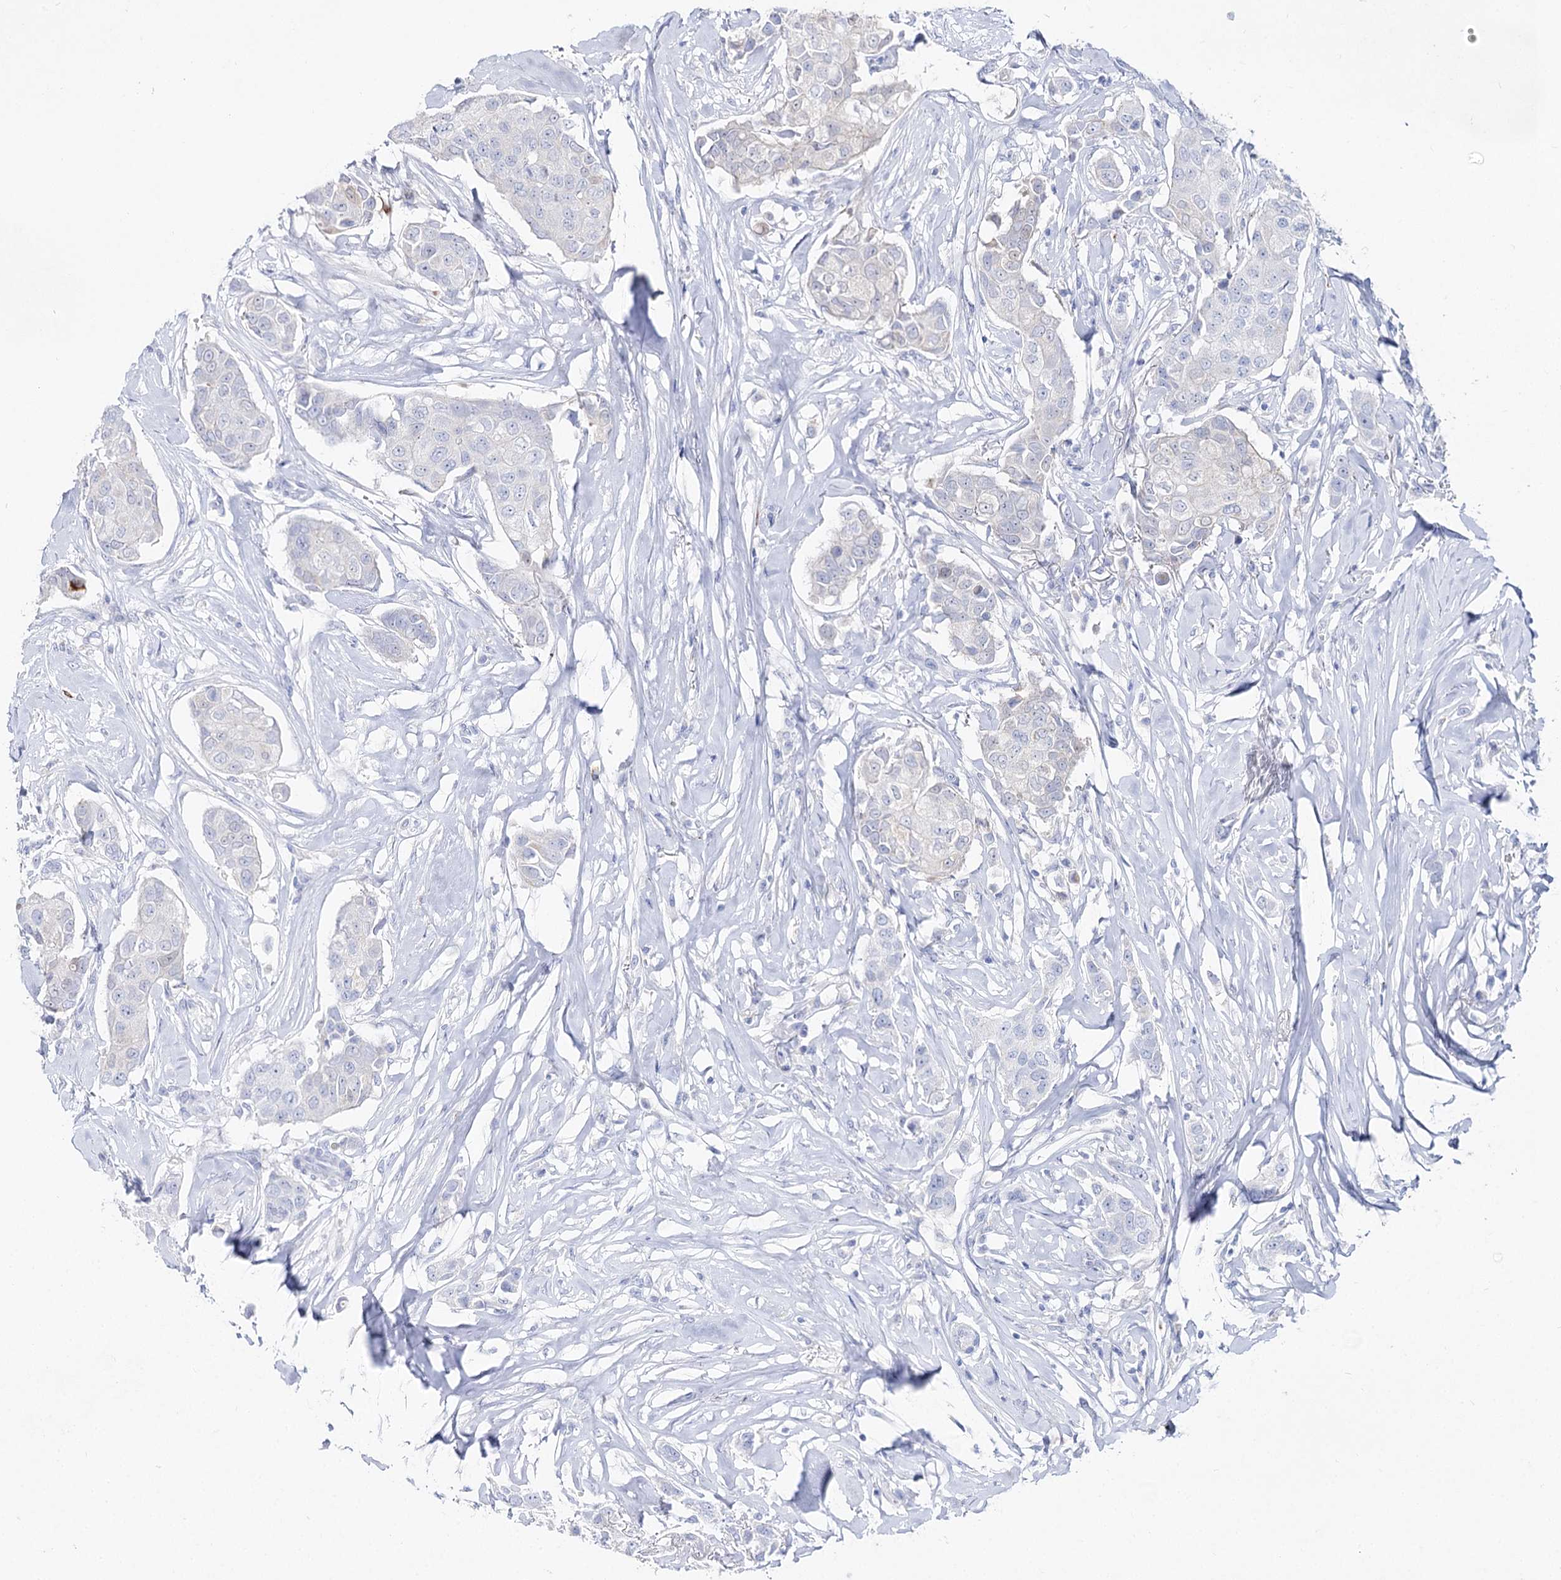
{"staining": {"intensity": "negative", "quantity": "none", "location": "none"}, "tissue": "breast cancer", "cell_type": "Tumor cells", "image_type": "cancer", "snomed": [{"axis": "morphology", "description": "Duct carcinoma"}, {"axis": "topography", "description": "Breast"}], "caption": "Breast invasive ductal carcinoma stained for a protein using immunohistochemistry (IHC) demonstrates no staining tumor cells.", "gene": "SLC3A1", "patient": {"sex": "female", "age": 80}}